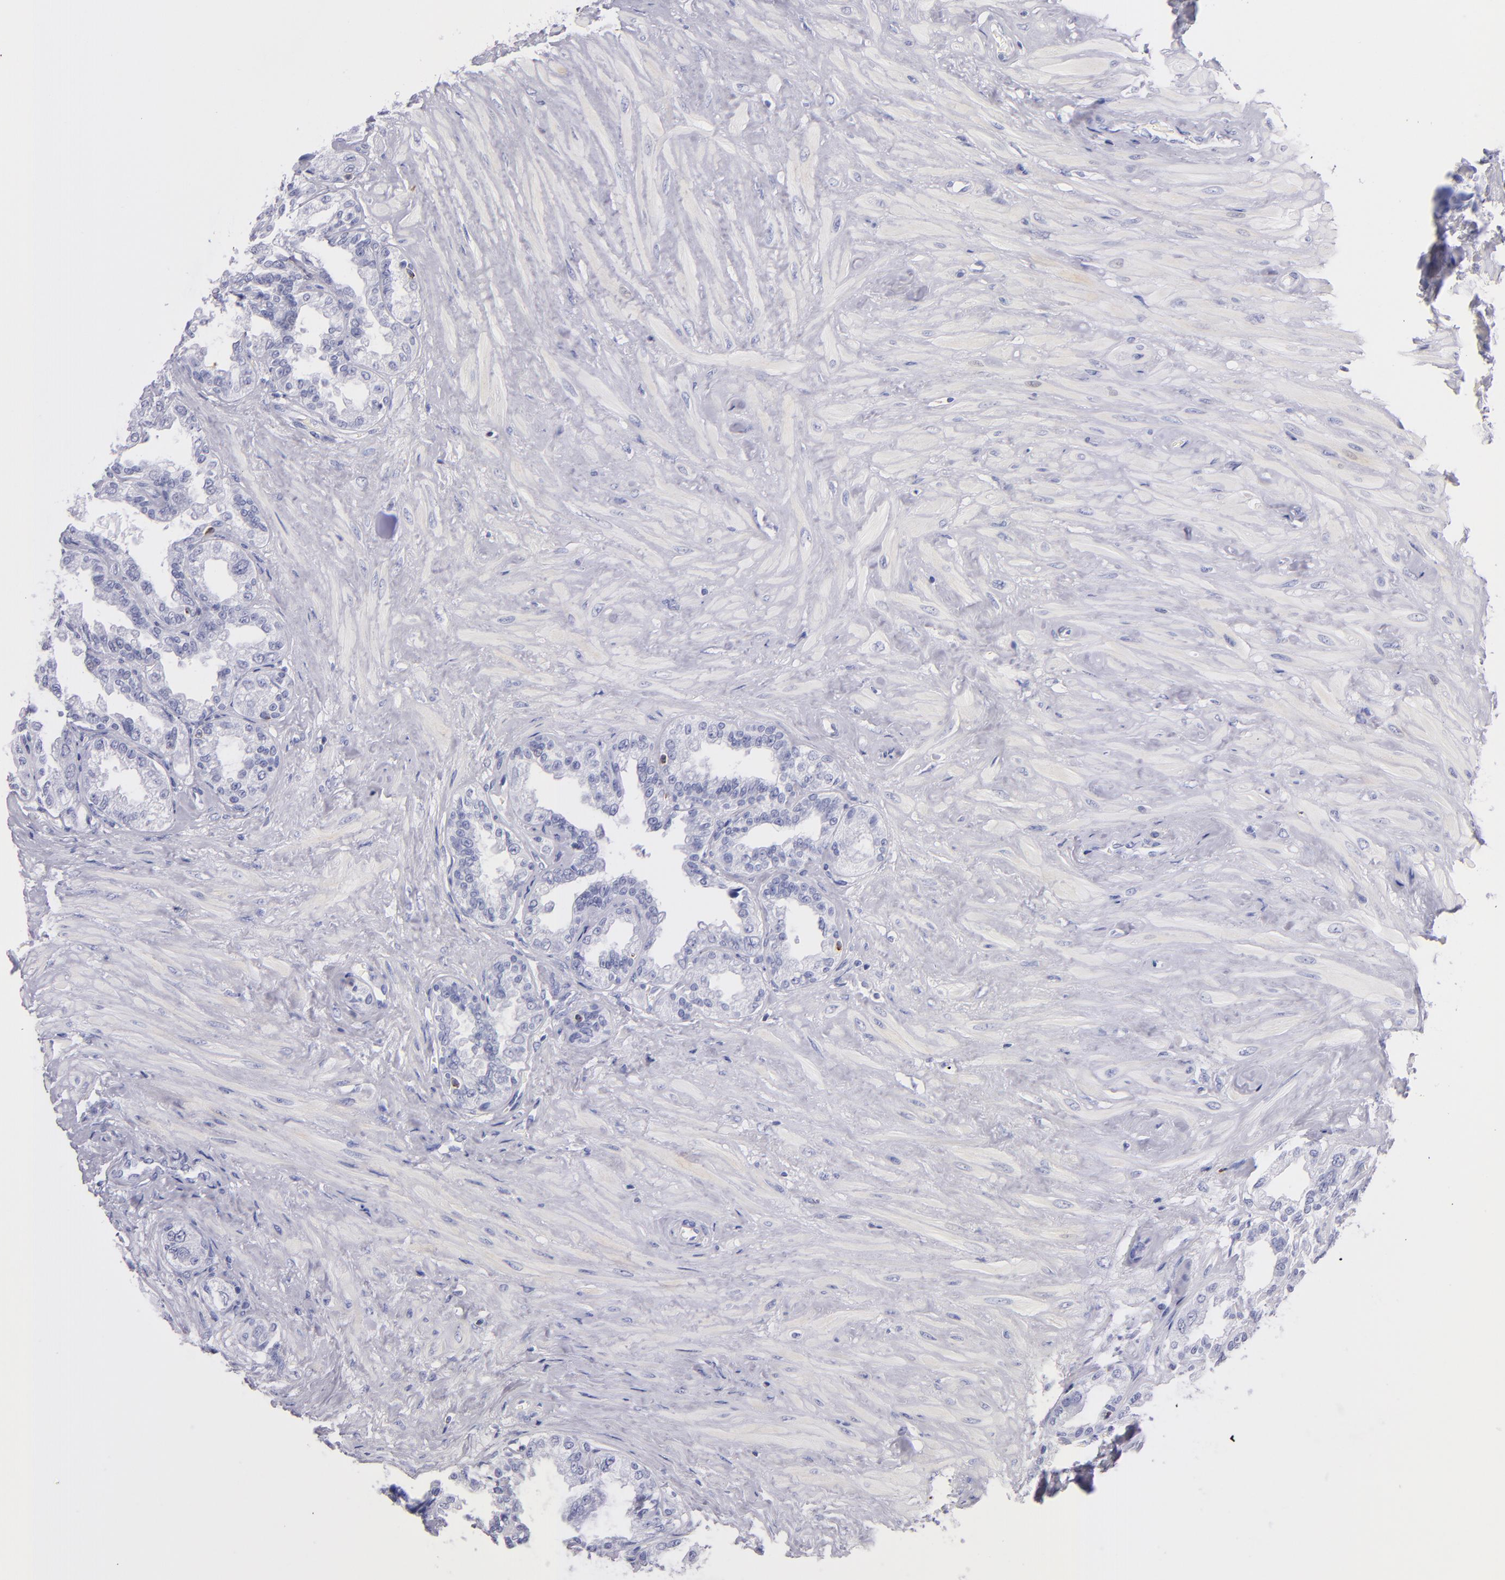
{"staining": {"intensity": "negative", "quantity": "none", "location": "none"}, "tissue": "seminal vesicle", "cell_type": "Glandular cells", "image_type": "normal", "snomed": [{"axis": "morphology", "description": "Normal tissue, NOS"}, {"axis": "morphology", "description": "Inflammation, NOS"}, {"axis": "topography", "description": "Urinary bladder"}, {"axis": "topography", "description": "Prostate"}, {"axis": "topography", "description": "Seminal veicle"}], "caption": "Immunohistochemistry (IHC) of benign seminal vesicle shows no positivity in glandular cells.", "gene": "PRF1", "patient": {"sex": "male", "age": 82}}